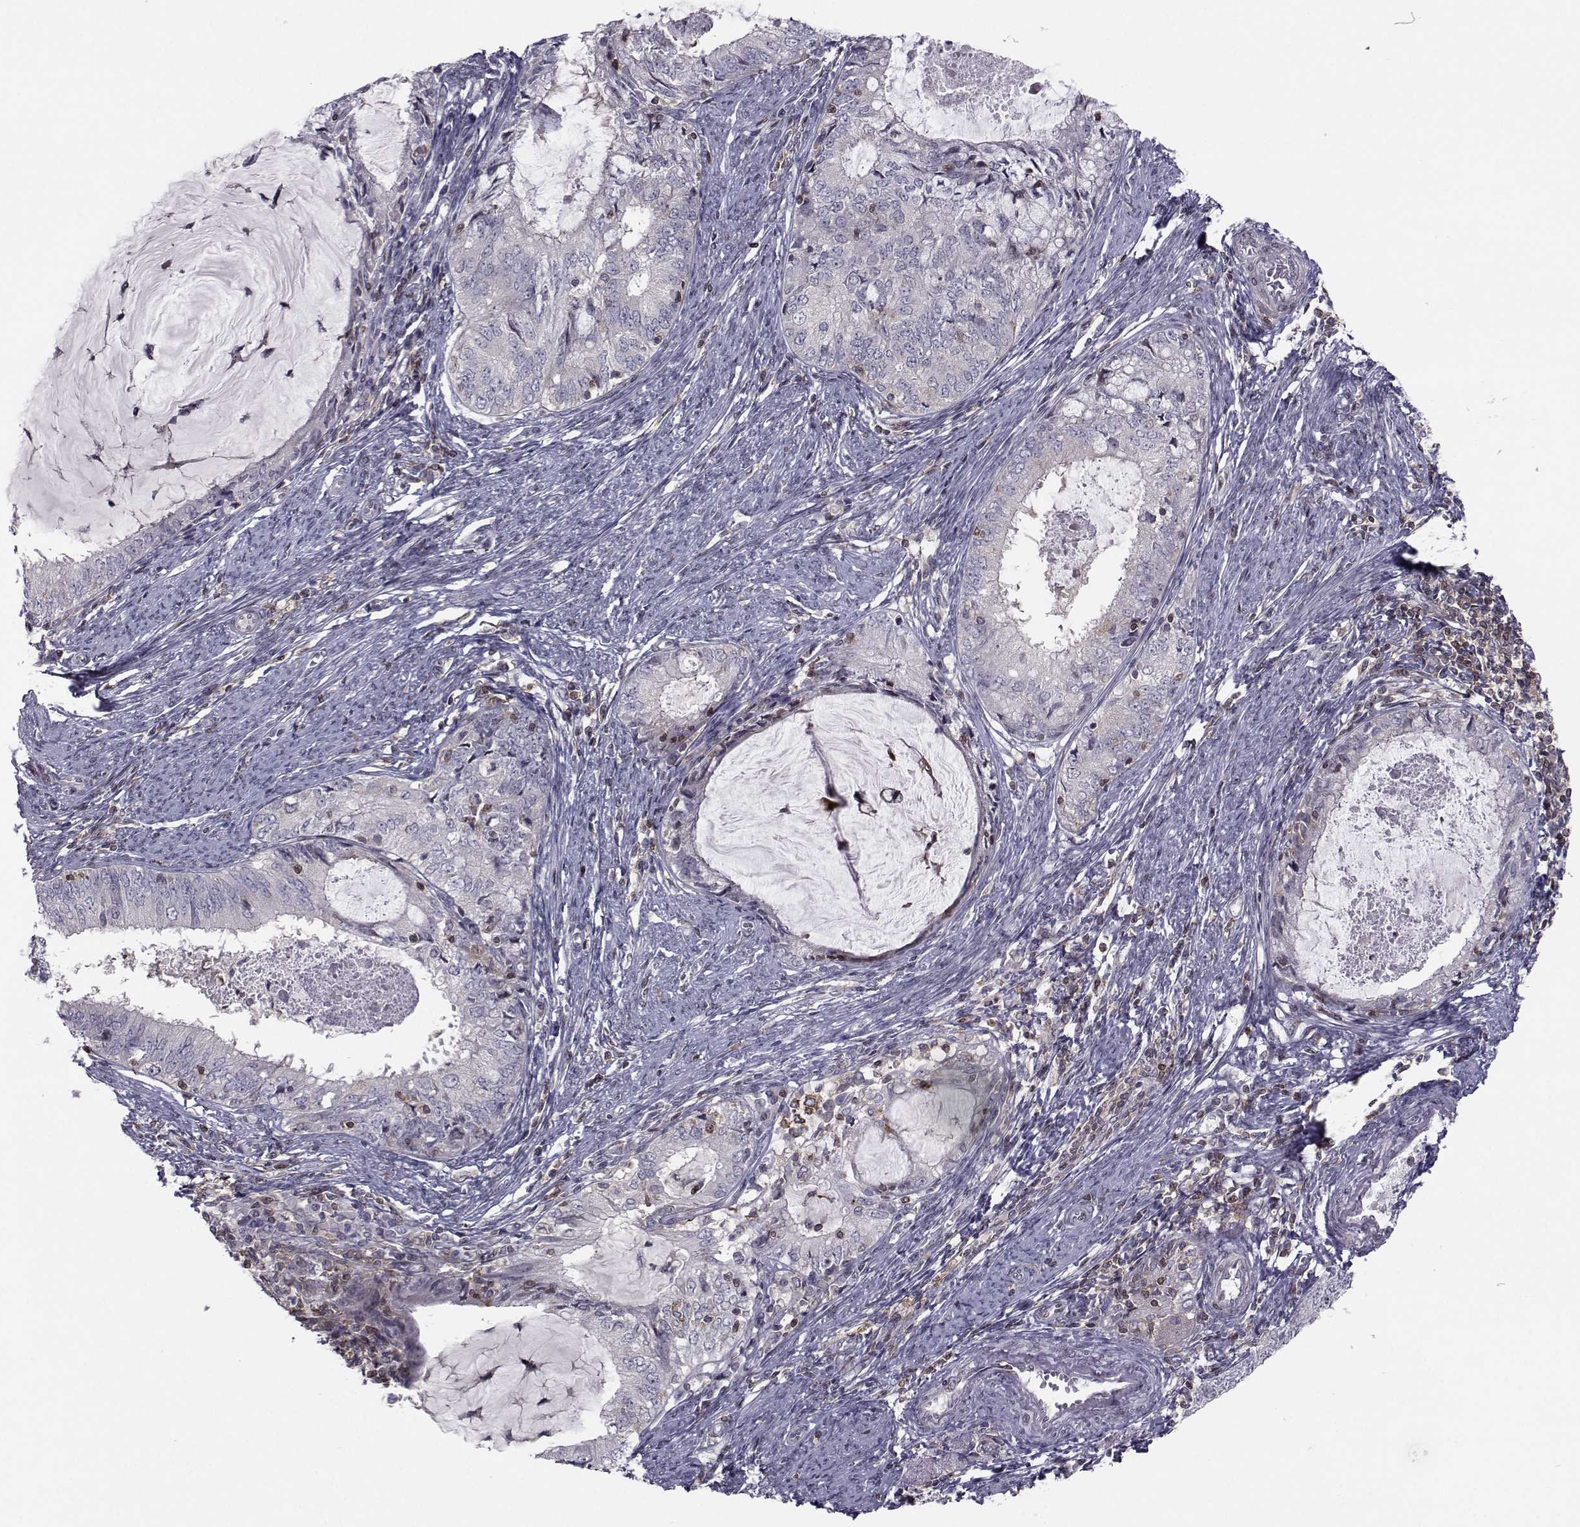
{"staining": {"intensity": "negative", "quantity": "none", "location": "none"}, "tissue": "endometrial cancer", "cell_type": "Tumor cells", "image_type": "cancer", "snomed": [{"axis": "morphology", "description": "Adenocarcinoma, NOS"}, {"axis": "topography", "description": "Endometrium"}], "caption": "Tumor cells show no significant positivity in endometrial cancer.", "gene": "PCP4L1", "patient": {"sex": "female", "age": 57}}